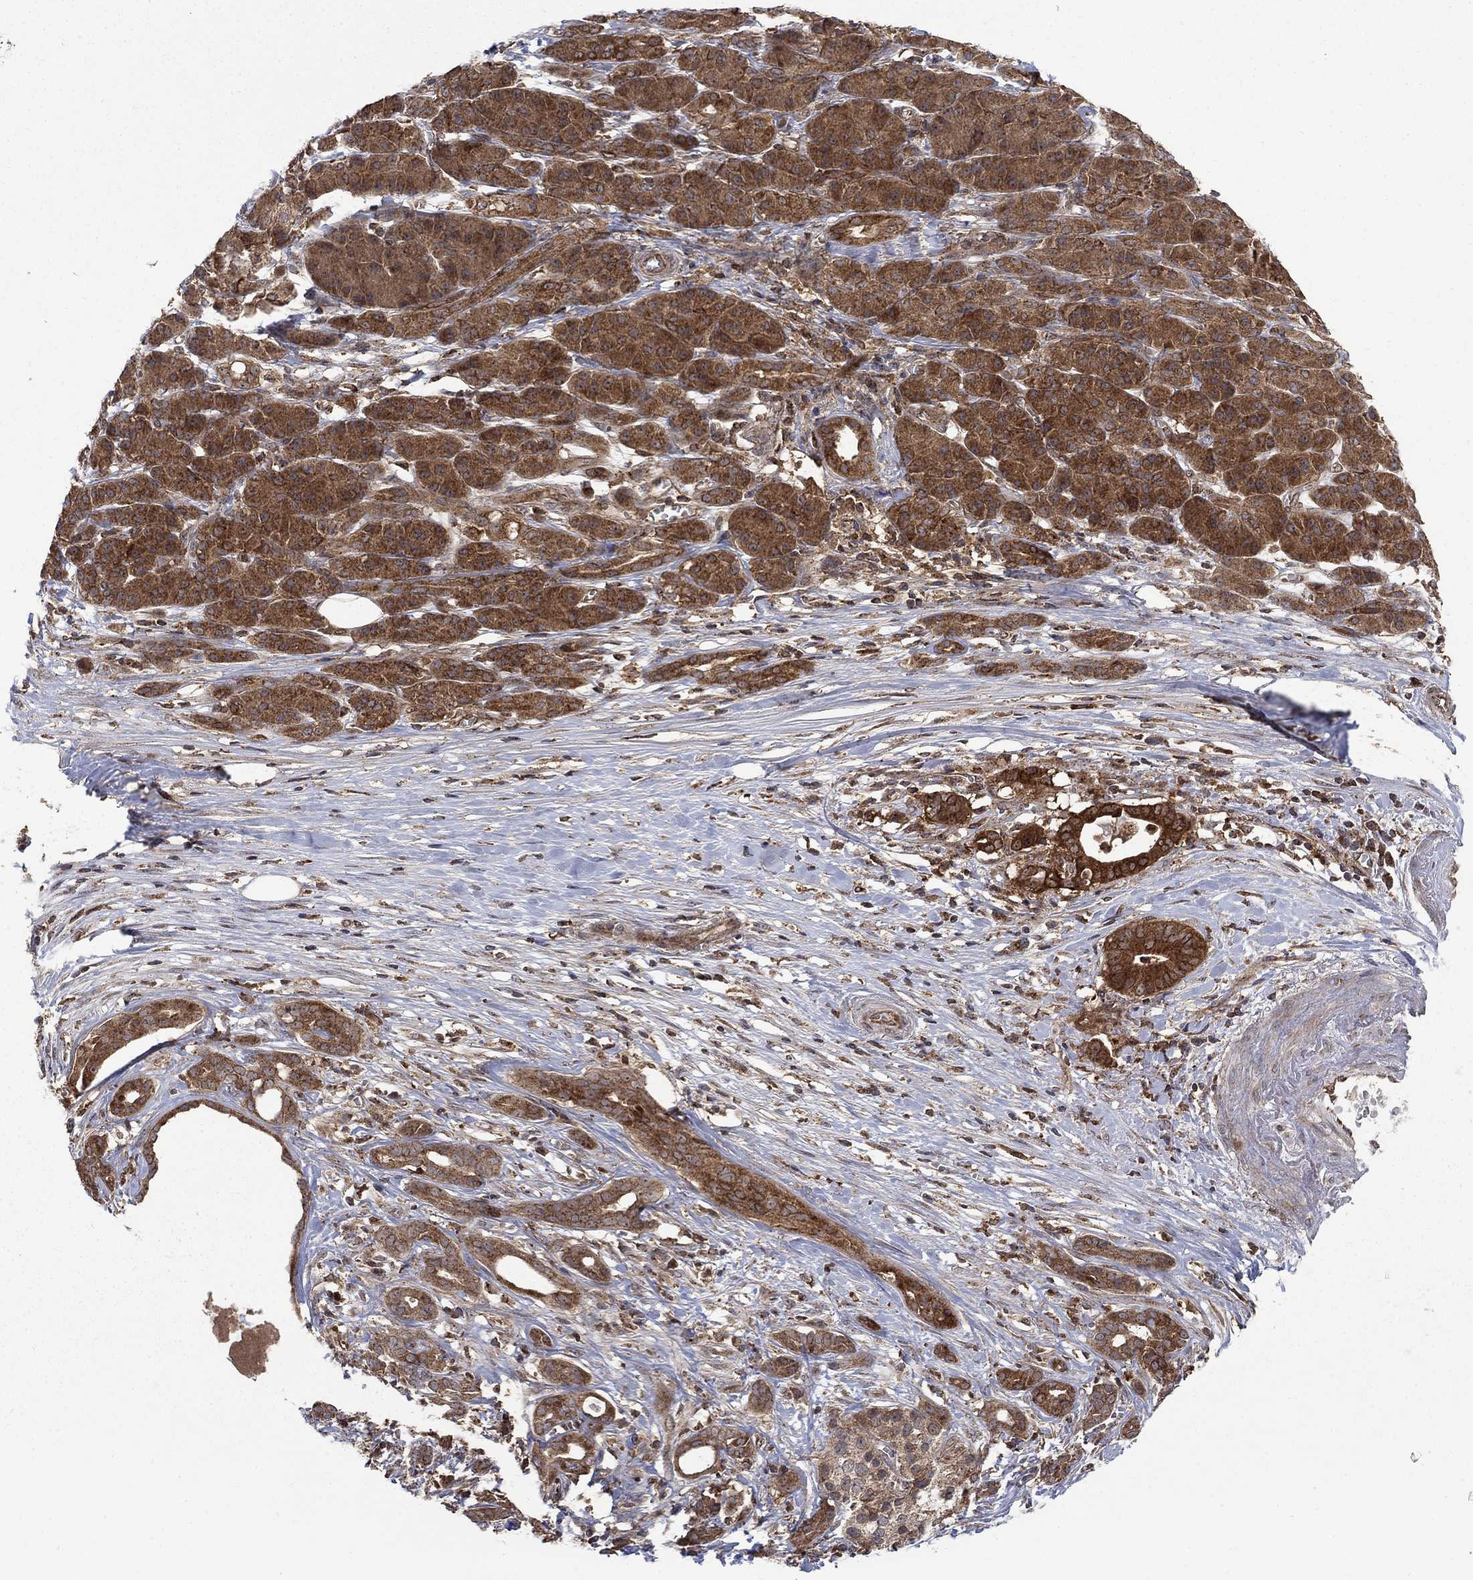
{"staining": {"intensity": "moderate", "quantity": ">75%", "location": "cytoplasmic/membranous"}, "tissue": "pancreatic cancer", "cell_type": "Tumor cells", "image_type": "cancer", "snomed": [{"axis": "morphology", "description": "Adenocarcinoma, NOS"}, {"axis": "topography", "description": "Pancreas"}], "caption": "Adenocarcinoma (pancreatic) was stained to show a protein in brown. There is medium levels of moderate cytoplasmic/membranous expression in approximately >75% of tumor cells.", "gene": "IFI35", "patient": {"sex": "male", "age": 61}}